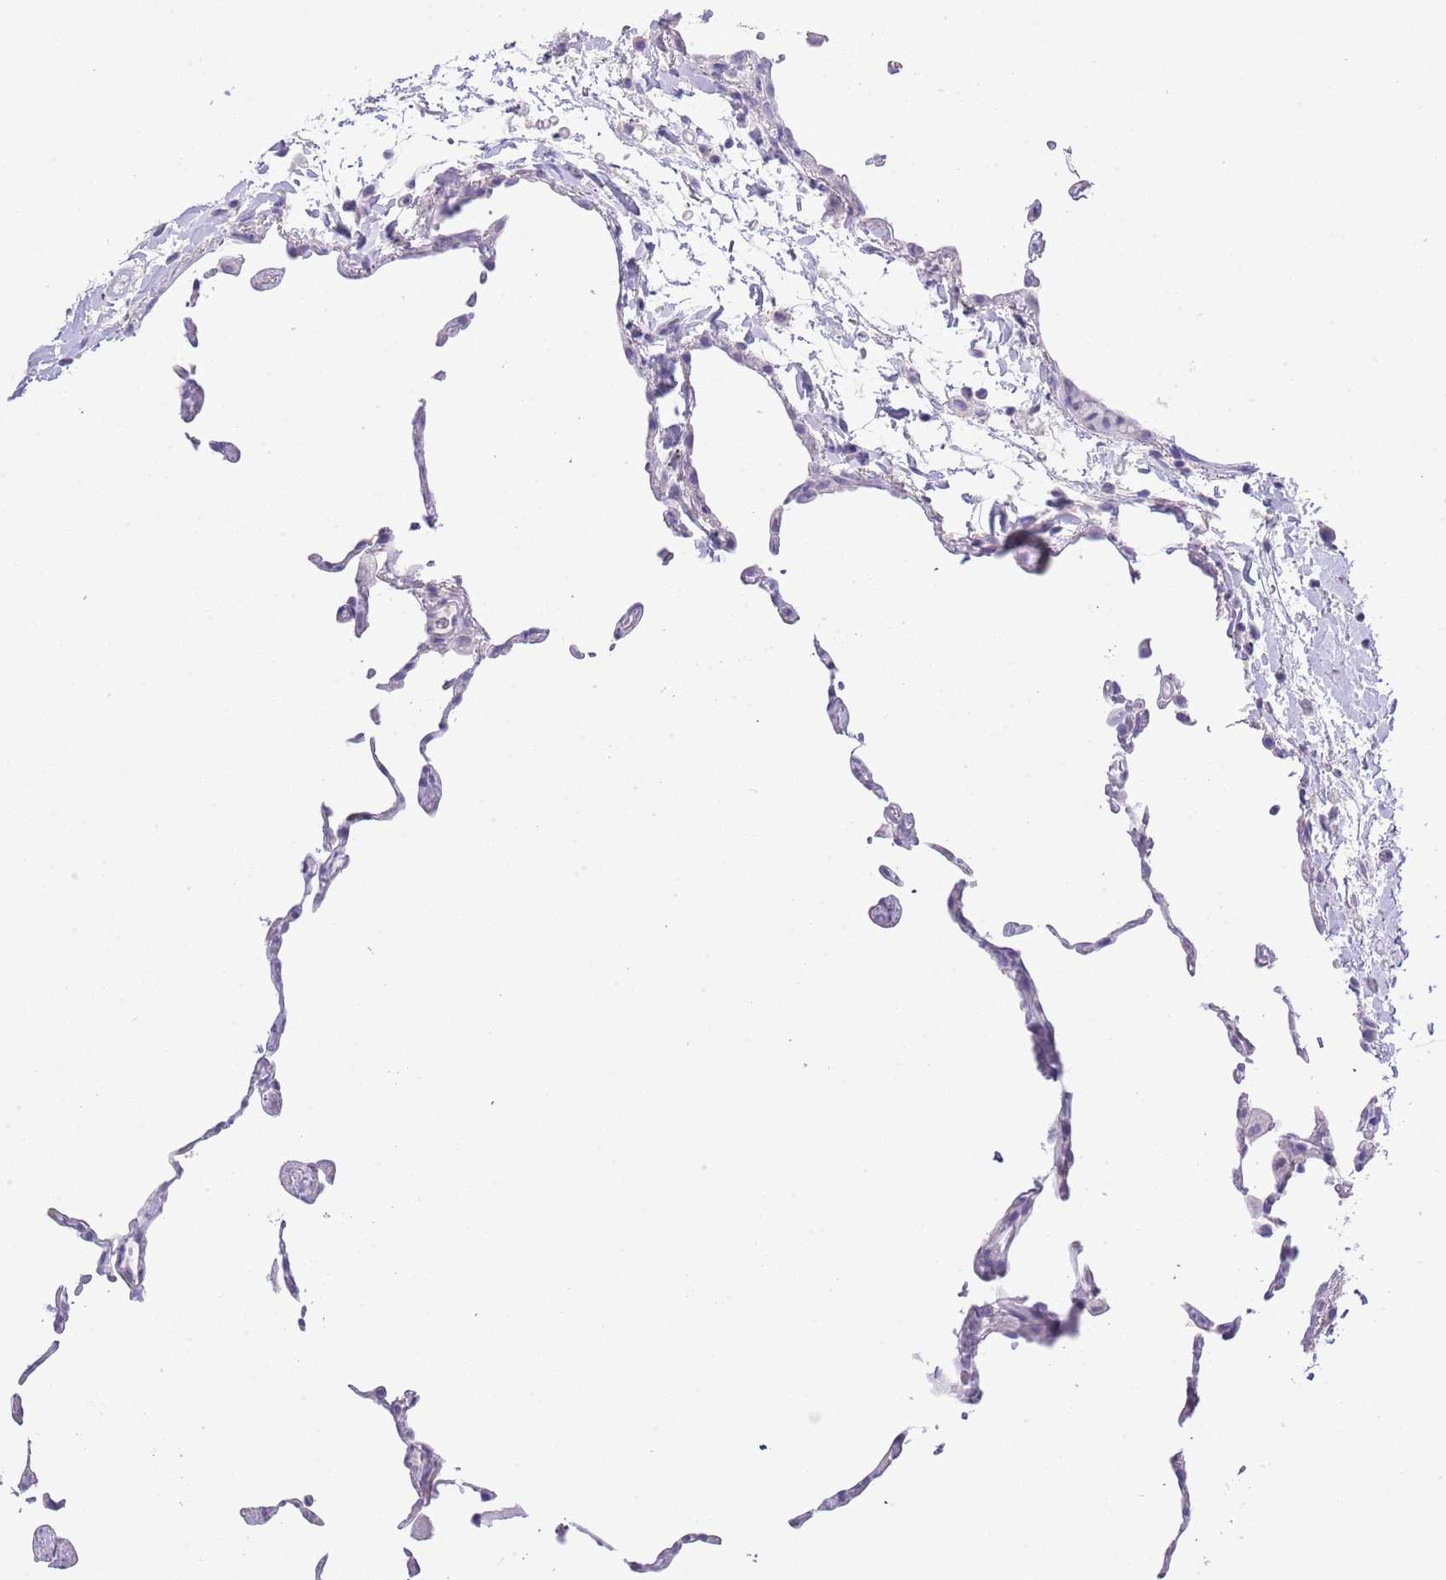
{"staining": {"intensity": "negative", "quantity": "none", "location": "none"}, "tissue": "lung", "cell_type": "Alveolar cells", "image_type": "normal", "snomed": [{"axis": "morphology", "description": "Normal tissue, NOS"}, {"axis": "topography", "description": "Lung"}], "caption": "The histopathology image displays no significant positivity in alveolar cells of lung.", "gene": "OR2Z1", "patient": {"sex": "female", "age": 57}}